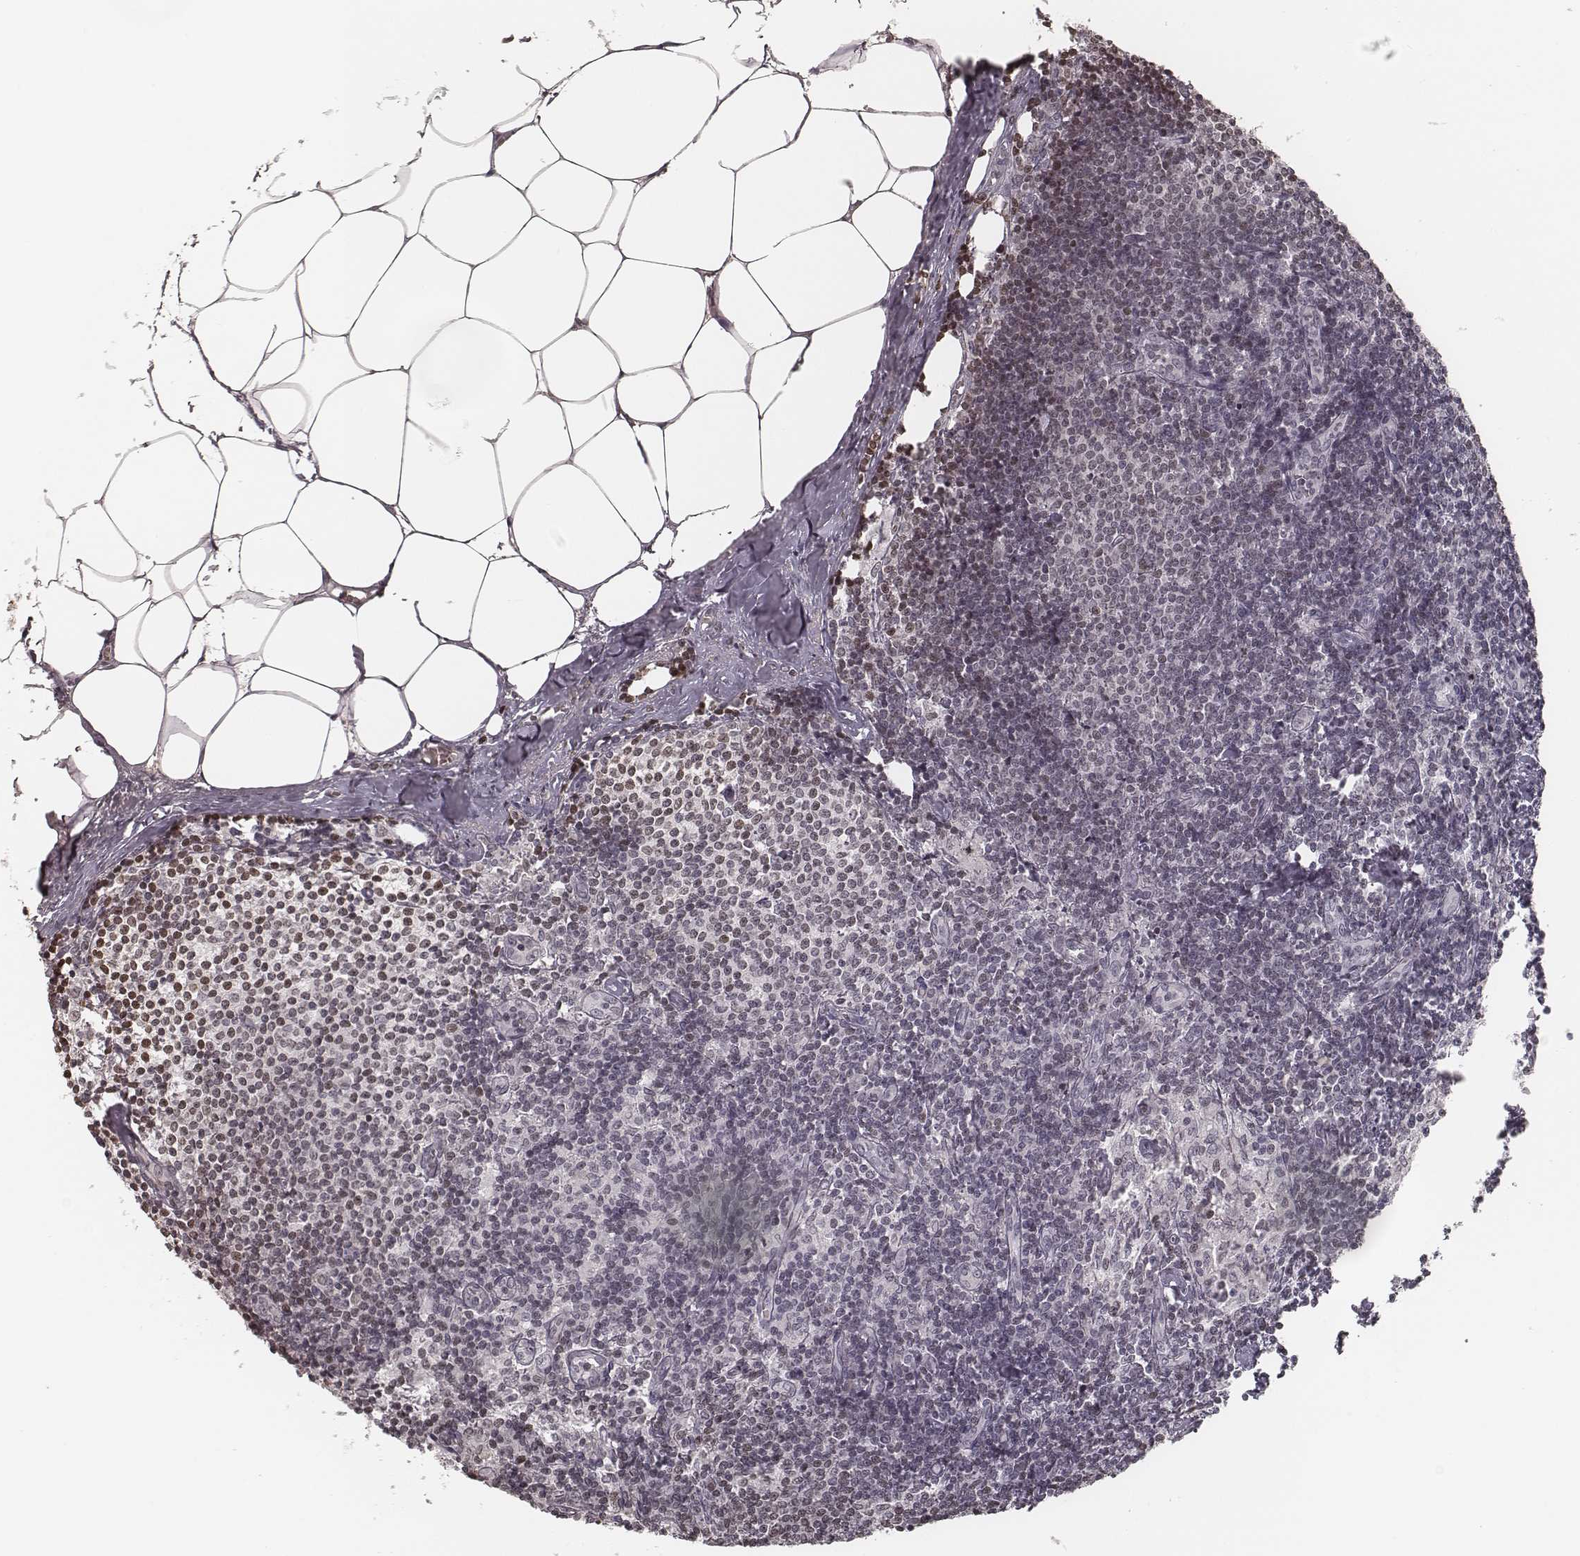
{"staining": {"intensity": "moderate", "quantity": "<25%", "location": "nuclear"}, "tissue": "lymph node", "cell_type": "Non-germinal center cells", "image_type": "normal", "snomed": [{"axis": "morphology", "description": "Normal tissue, NOS"}, {"axis": "topography", "description": "Lymph node"}], "caption": "Non-germinal center cells display low levels of moderate nuclear expression in about <25% of cells in benign lymph node. The staining is performed using DAB brown chromogen to label protein expression. The nuclei are counter-stained blue using hematoxylin.", "gene": "HMGA2", "patient": {"sex": "female", "age": 69}}